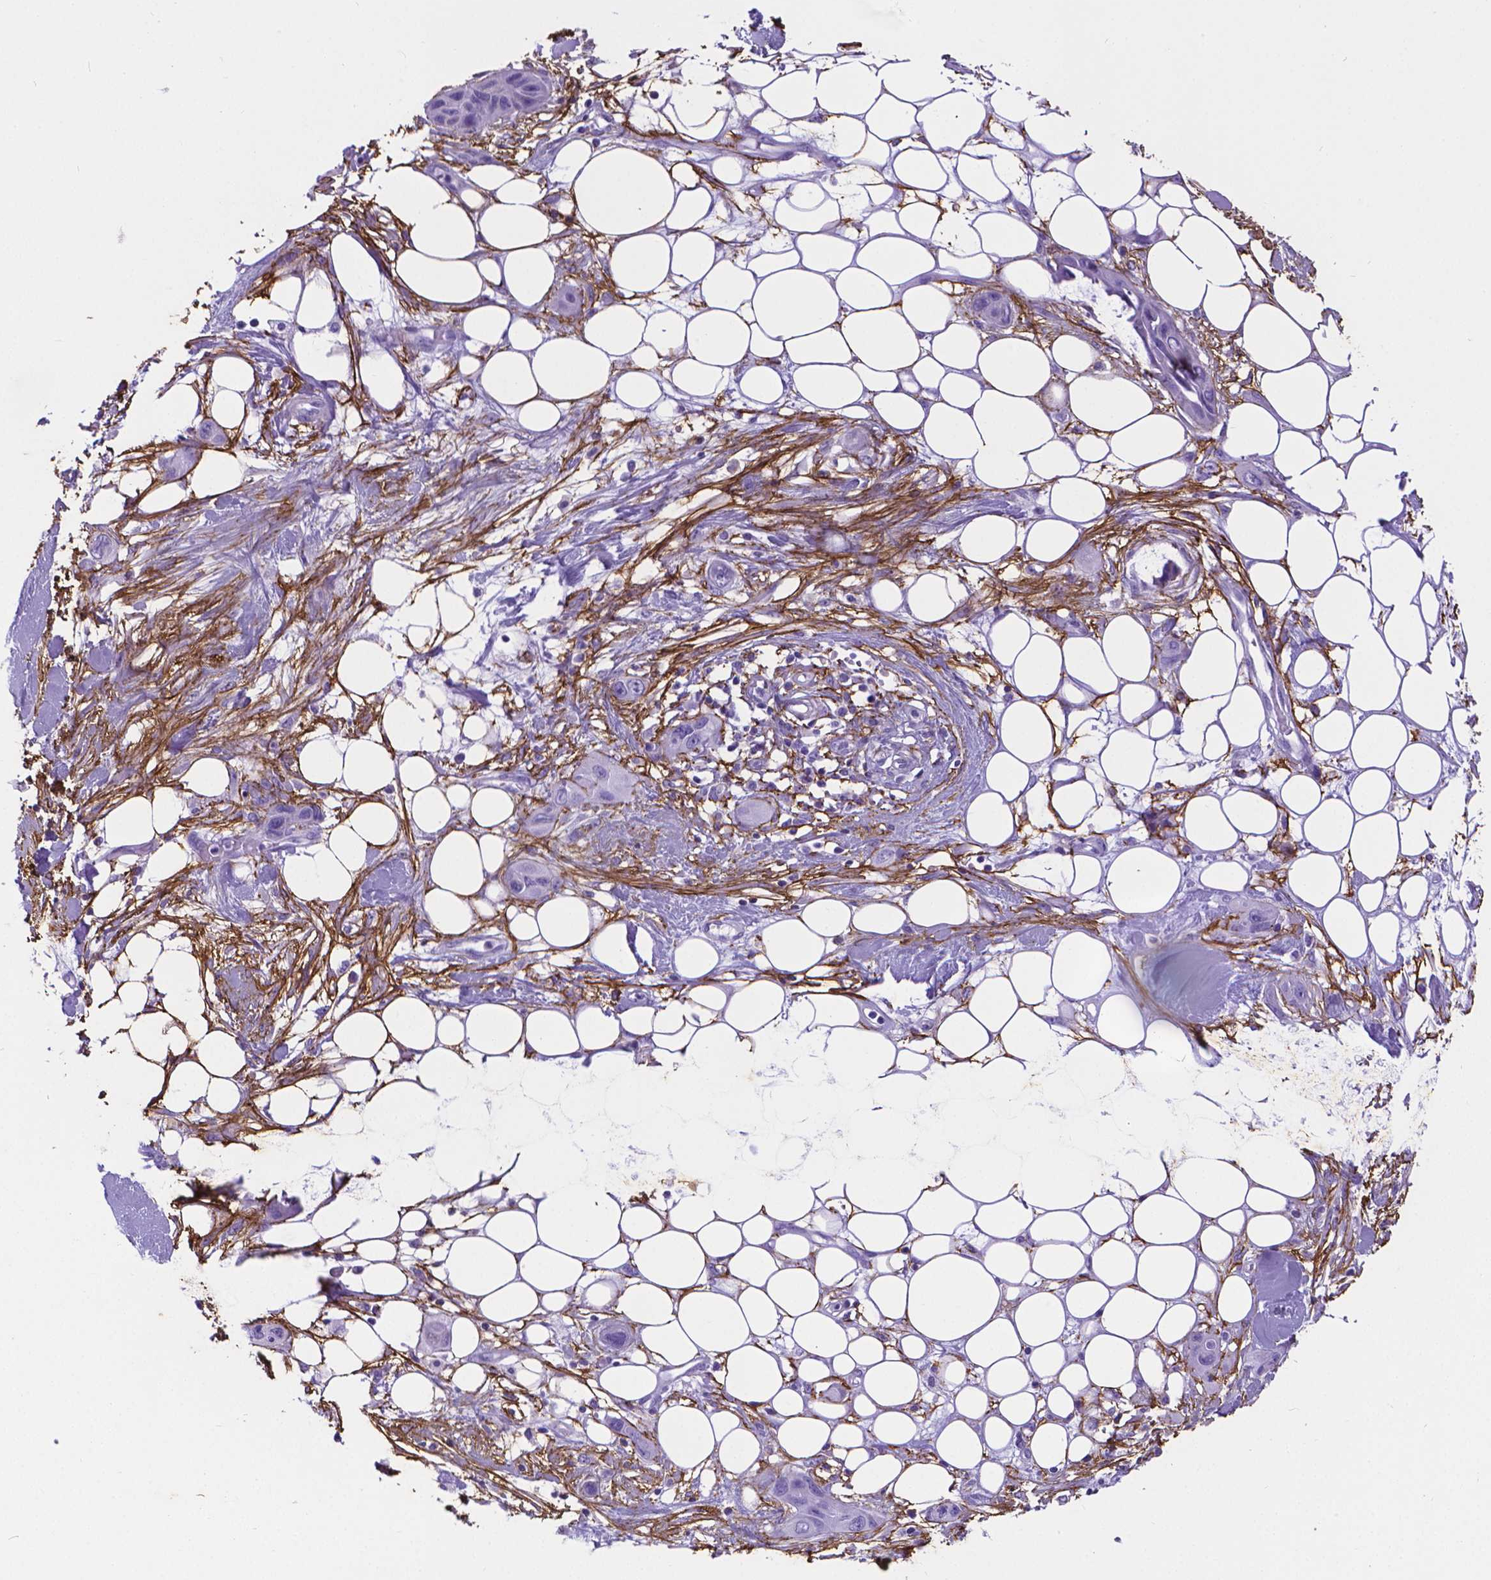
{"staining": {"intensity": "negative", "quantity": "none", "location": "none"}, "tissue": "skin cancer", "cell_type": "Tumor cells", "image_type": "cancer", "snomed": [{"axis": "morphology", "description": "Squamous cell carcinoma, NOS"}, {"axis": "topography", "description": "Skin"}], "caption": "There is no significant positivity in tumor cells of skin squamous cell carcinoma.", "gene": "MFAP2", "patient": {"sex": "male", "age": 79}}